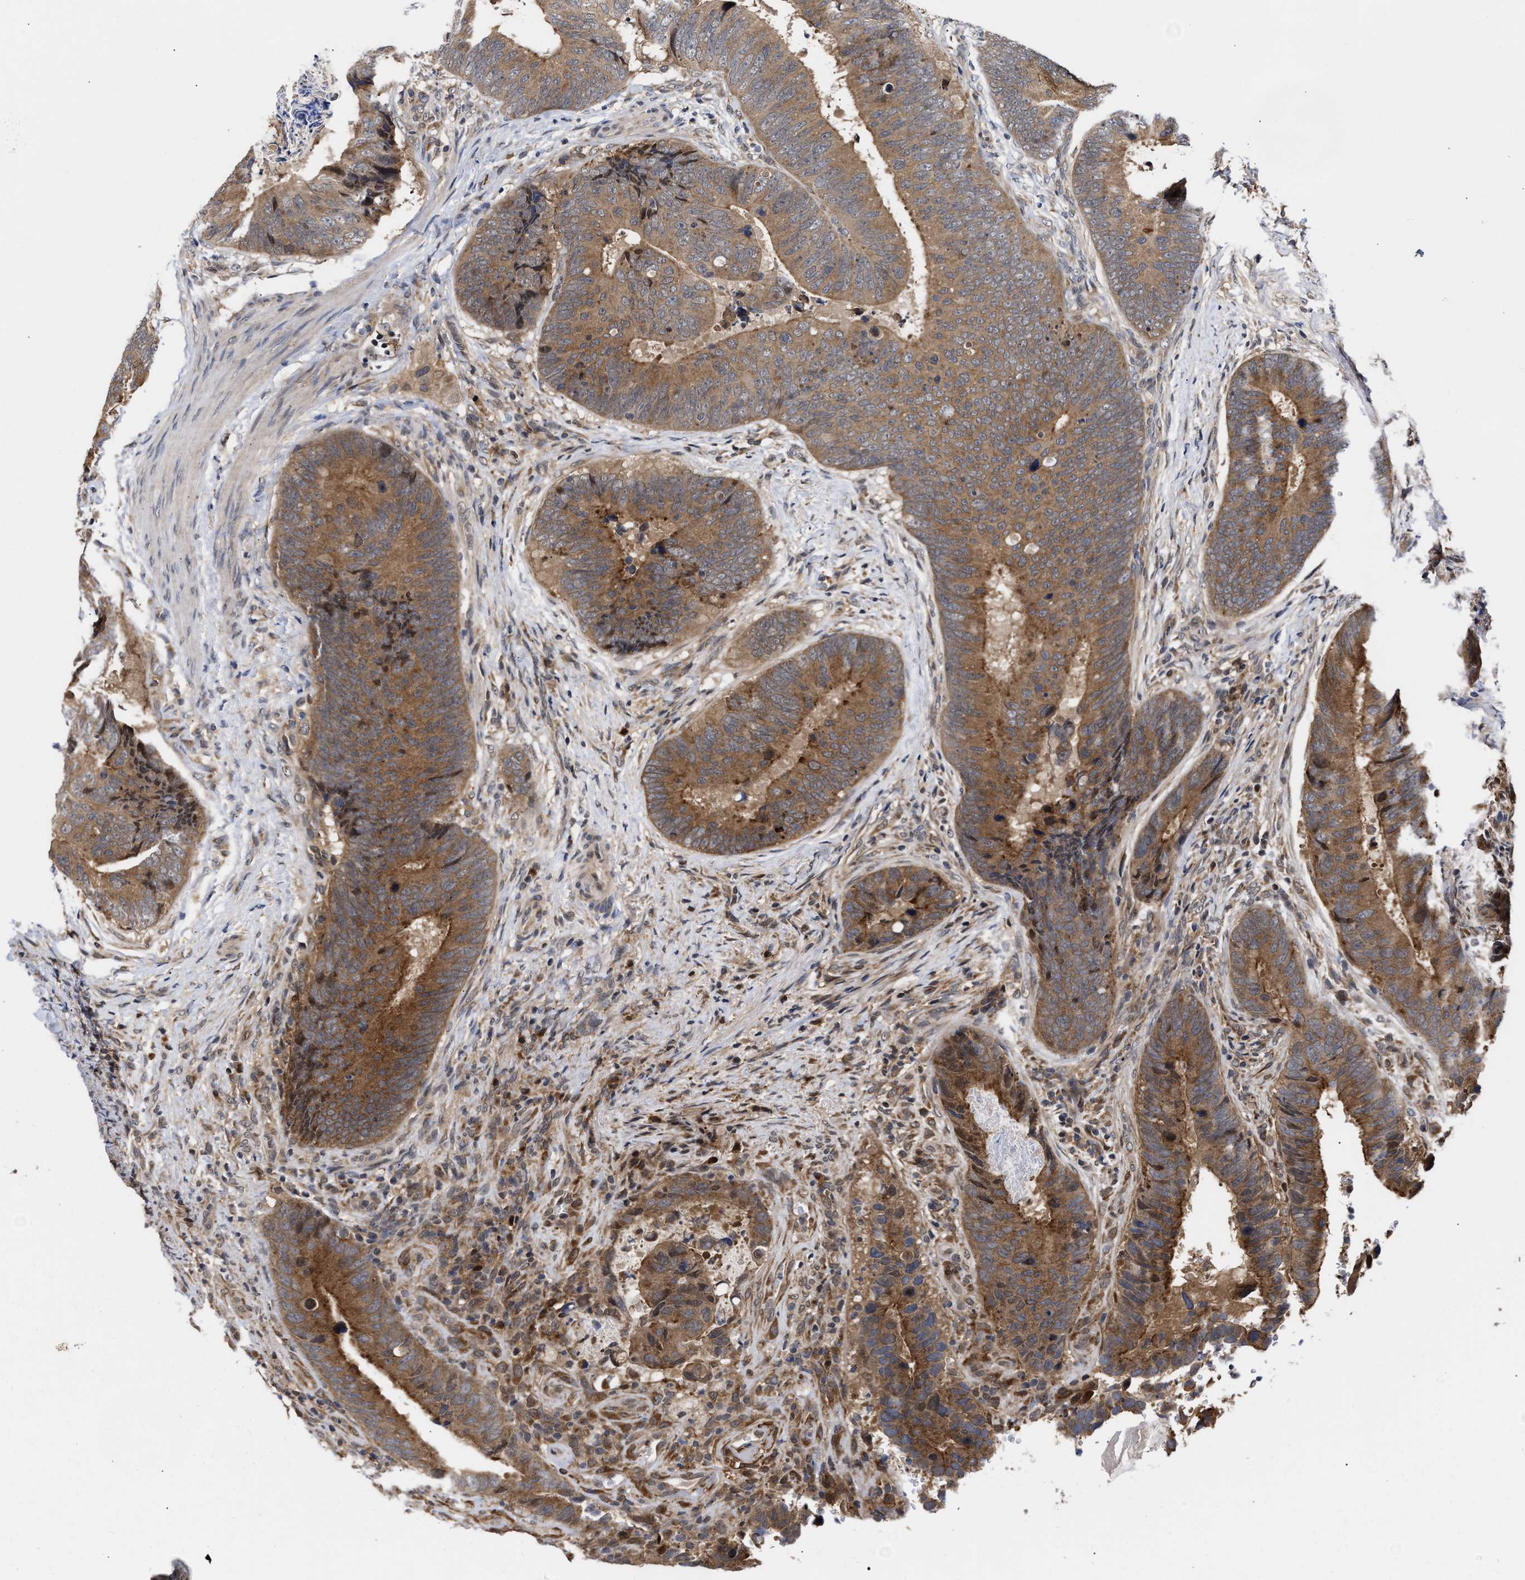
{"staining": {"intensity": "moderate", "quantity": ">75%", "location": "cytoplasmic/membranous"}, "tissue": "colorectal cancer", "cell_type": "Tumor cells", "image_type": "cancer", "snomed": [{"axis": "morphology", "description": "Adenocarcinoma, NOS"}, {"axis": "topography", "description": "Colon"}], "caption": "Protein staining demonstrates moderate cytoplasmic/membranous expression in about >75% of tumor cells in colorectal cancer (adenocarcinoma). Nuclei are stained in blue.", "gene": "CLIP2", "patient": {"sex": "male", "age": 56}}